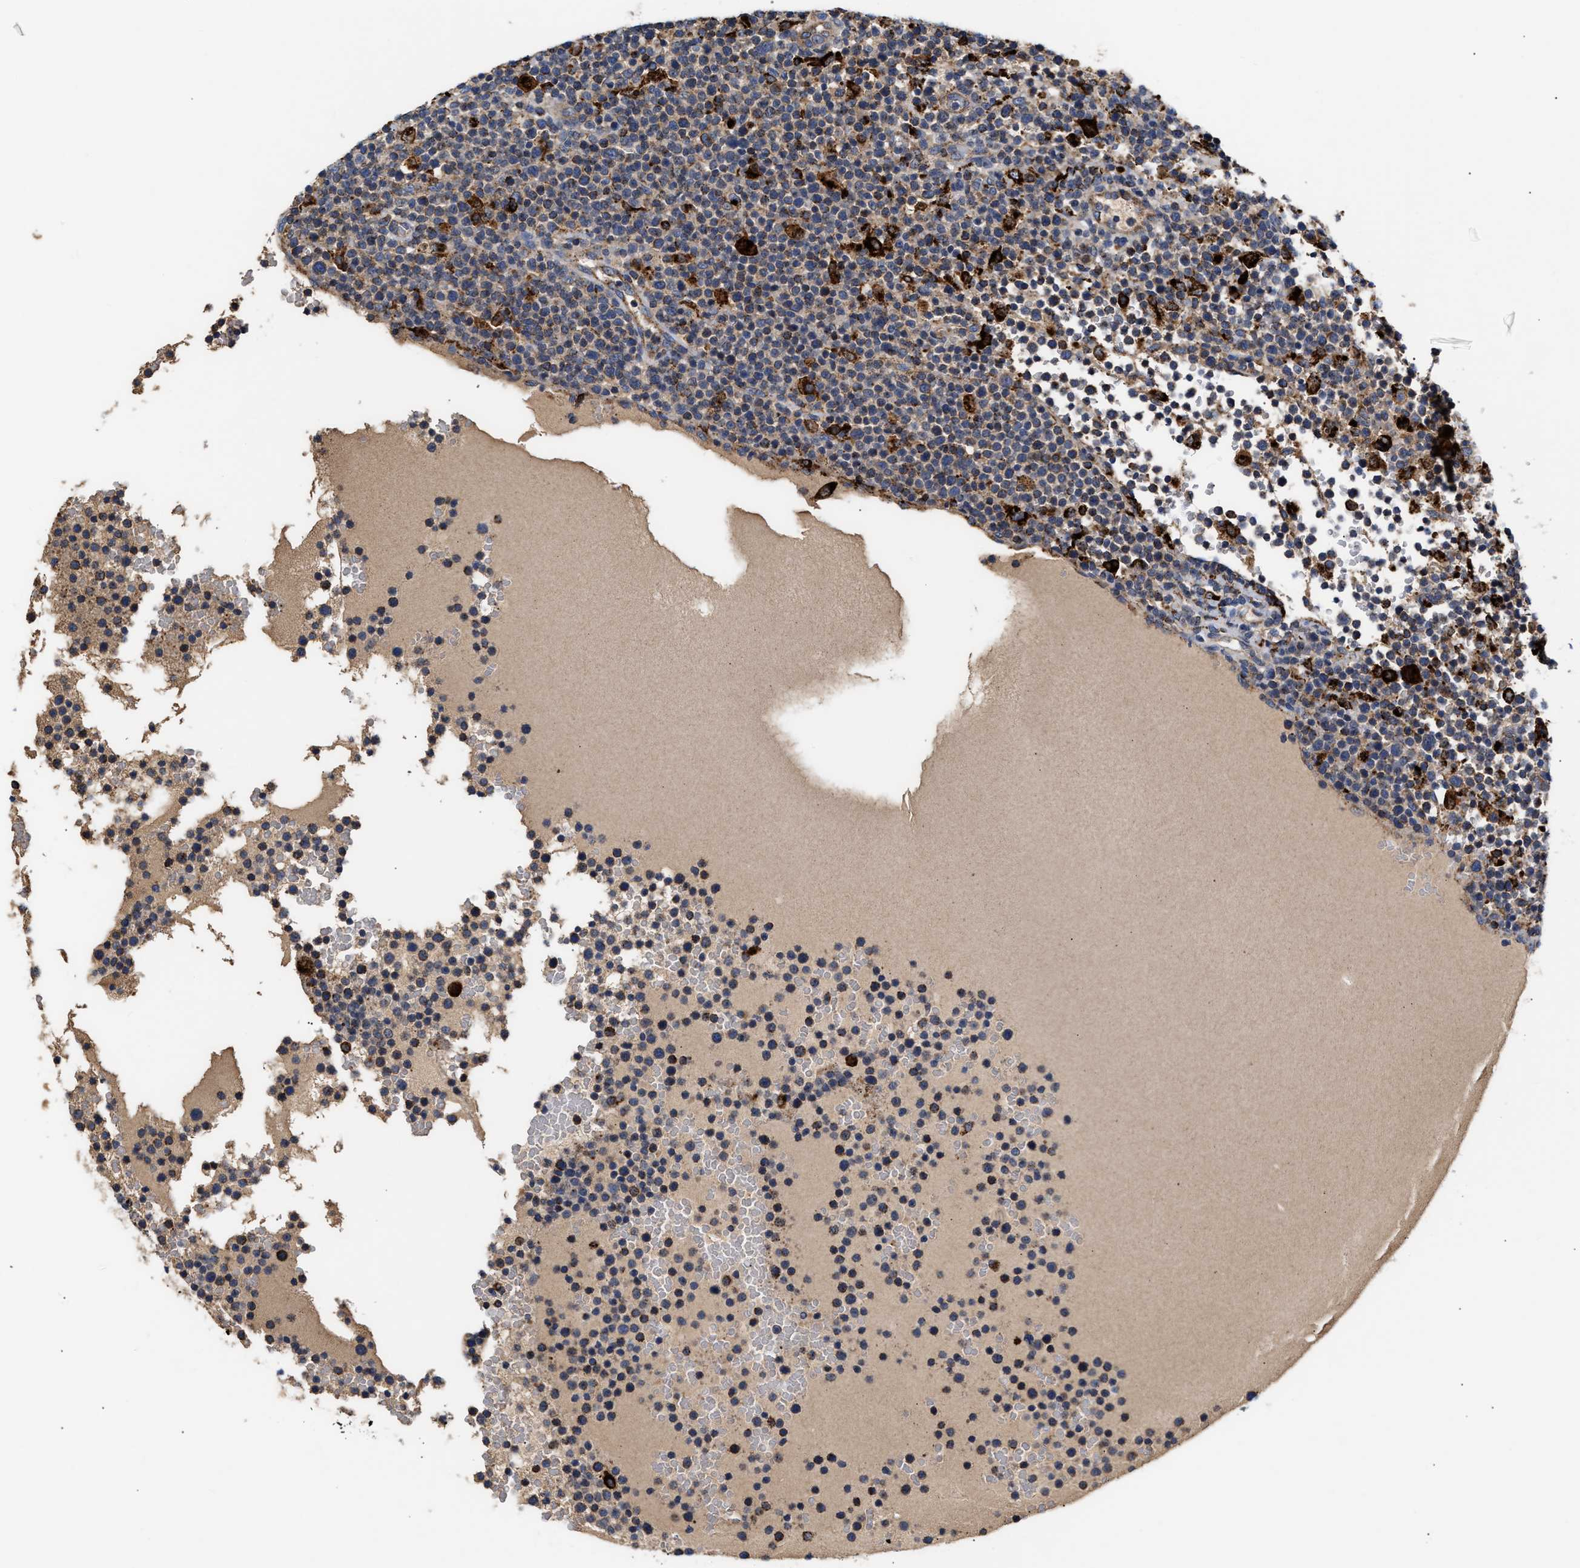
{"staining": {"intensity": "negative", "quantity": "none", "location": "none"}, "tissue": "lymphoma", "cell_type": "Tumor cells", "image_type": "cancer", "snomed": [{"axis": "morphology", "description": "Malignant lymphoma, non-Hodgkin's type, High grade"}, {"axis": "topography", "description": "Lymph node"}], "caption": "This is a micrograph of immunohistochemistry (IHC) staining of lymphoma, which shows no positivity in tumor cells. (DAB immunohistochemistry visualized using brightfield microscopy, high magnification).", "gene": "CCDC146", "patient": {"sex": "male", "age": 61}}